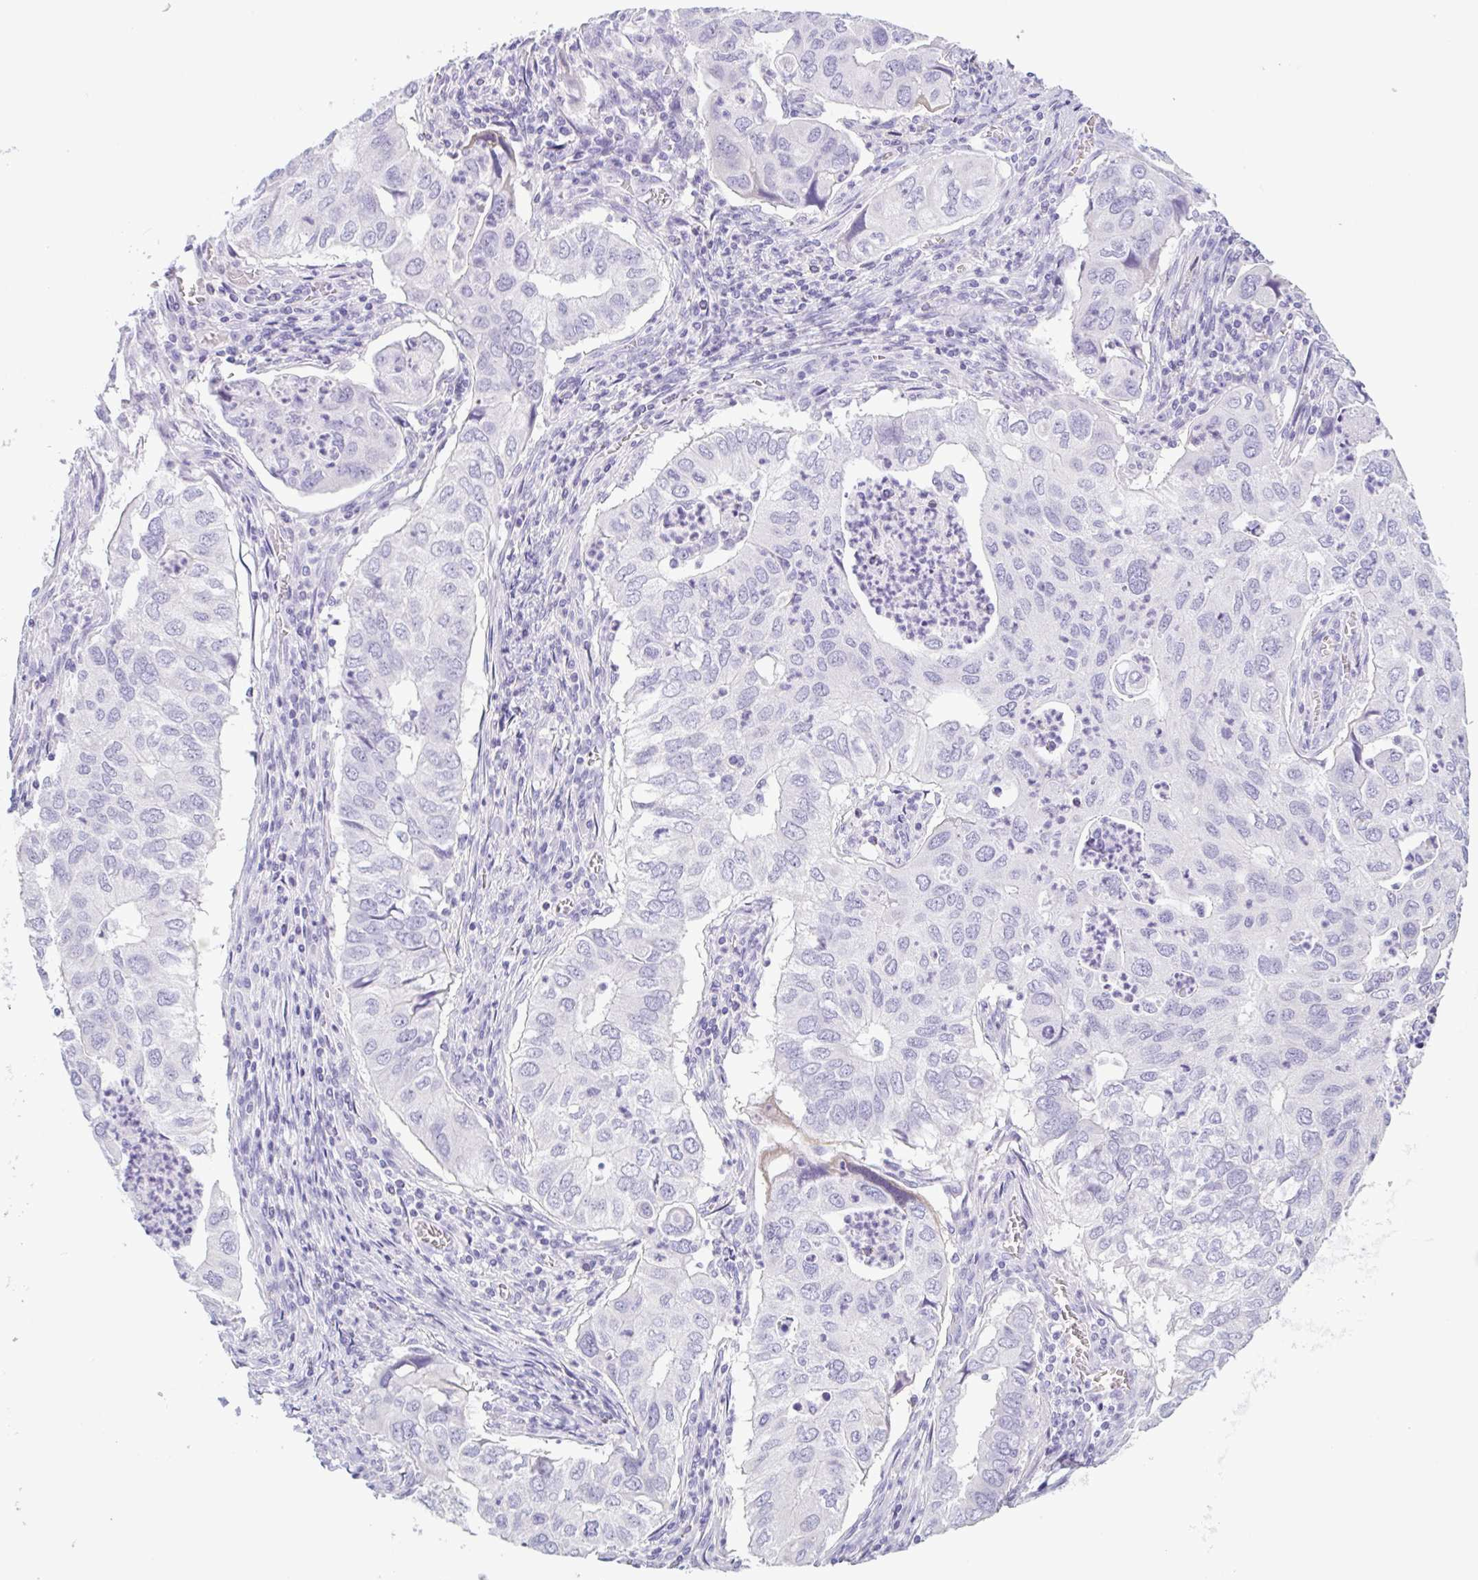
{"staining": {"intensity": "negative", "quantity": "none", "location": "none"}, "tissue": "lung cancer", "cell_type": "Tumor cells", "image_type": "cancer", "snomed": [{"axis": "morphology", "description": "Adenocarcinoma, NOS"}, {"axis": "topography", "description": "Lung"}], "caption": "High magnification brightfield microscopy of lung cancer stained with DAB (3,3'-diaminobenzidine) (brown) and counterstained with hematoxylin (blue): tumor cells show no significant expression.", "gene": "CTSE", "patient": {"sex": "male", "age": 48}}